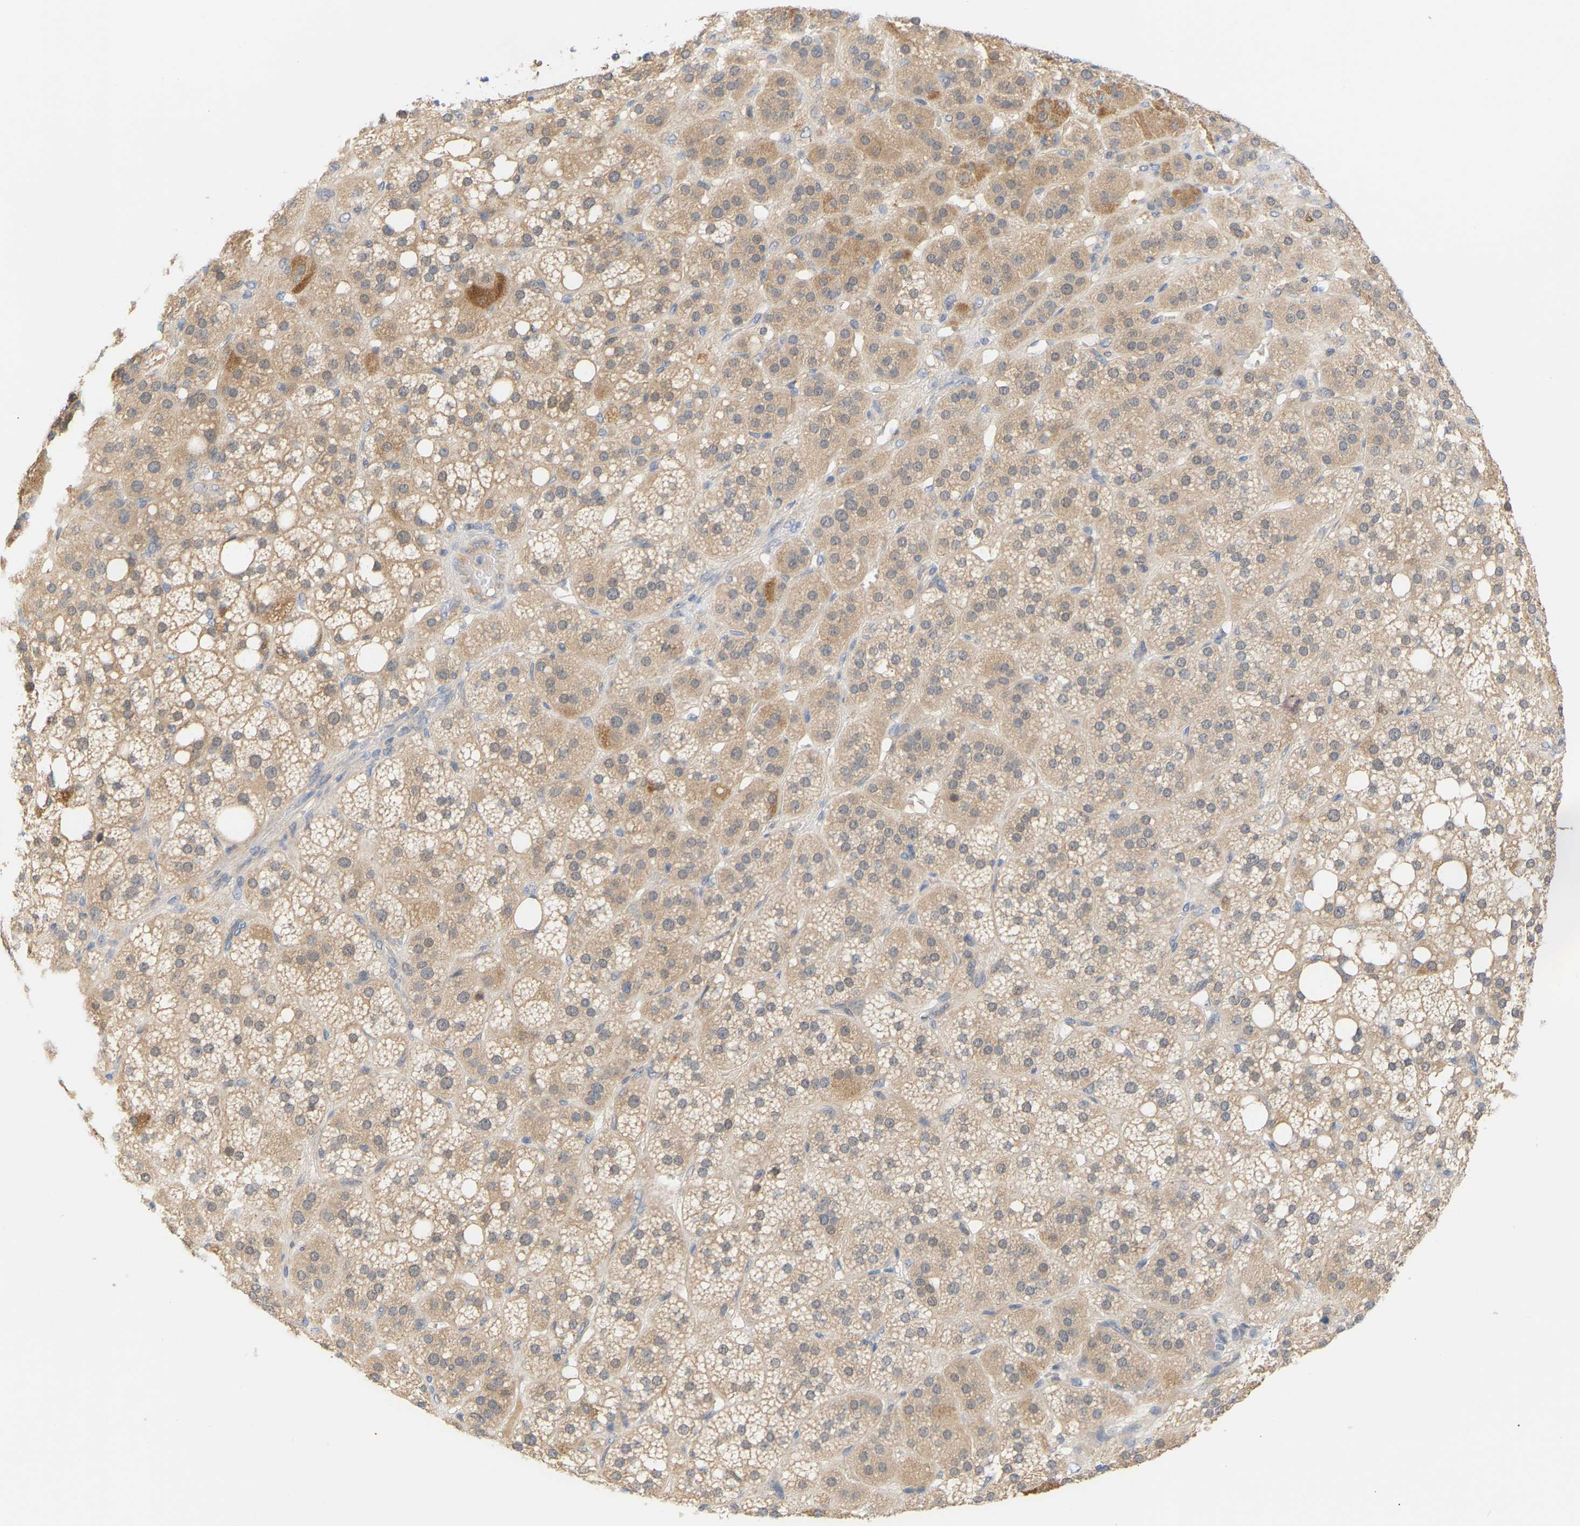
{"staining": {"intensity": "weak", "quantity": ">75%", "location": "cytoplasmic/membranous,nuclear"}, "tissue": "adrenal gland", "cell_type": "Glandular cells", "image_type": "normal", "snomed": [{"axis": "morphology", "description": "Normal tissue, NOS"}, {"axis": "topography", "description": "Adrenal gland"}], "caption": "Immunohistochemistry of unremarkable adrenal gland displays low levels of weak cytoplasmic/membranous,nuclear expression in approximately >75% of glandular cells.", "gene": "TPMT", "patient": {"sex": "female", "age": 59}}